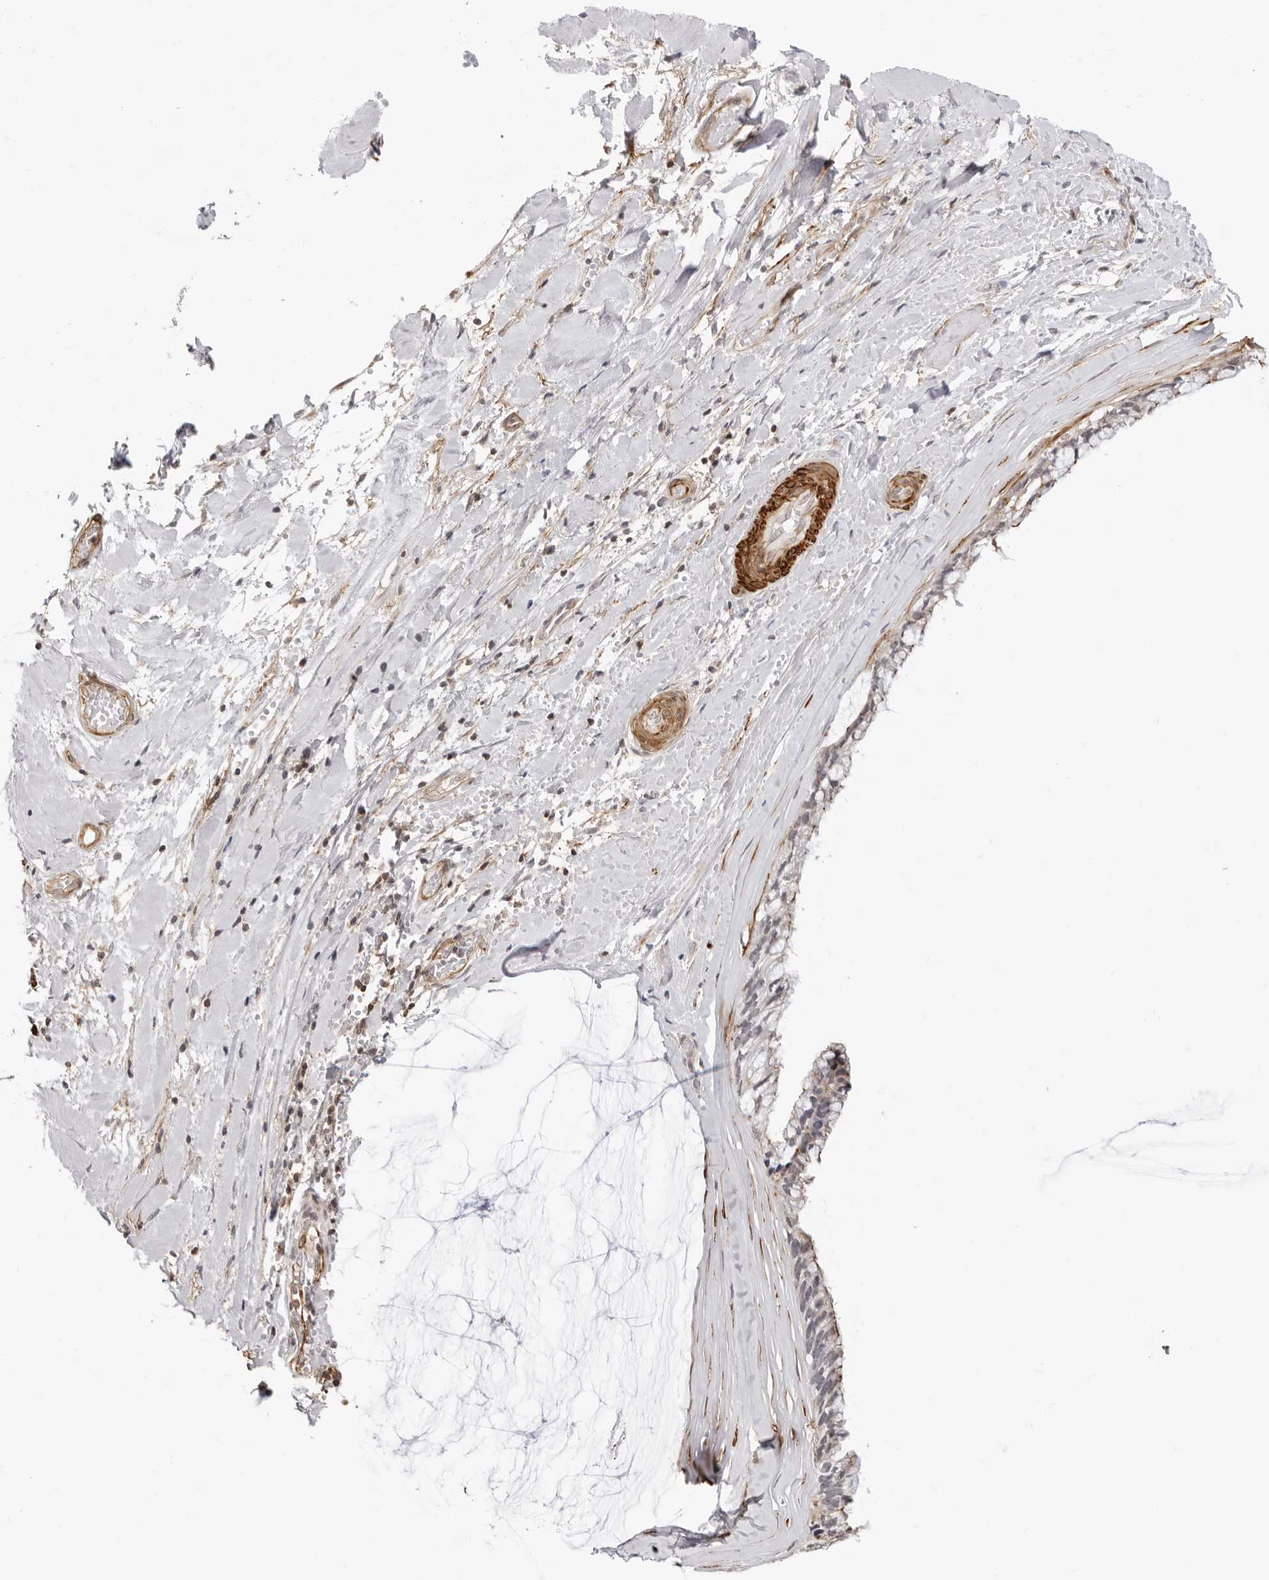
{"staining": {"intensity": "weak", "quantity": "<25%", "location": "cytoplasmic/membranous"}, "tissue": "ovarian cancer", "cell_type": "Tumor cells", "image_type": "cancer", "snomed": [{"axis": "morphology", "description": "Cystadenocarcinoma, mucinous, NOS"}, {"axis": "topography", "description": "Ovary"}], "caption": "Tumor cells are negative for brown protein staining in ovarian mucinous cystadenocarcinoma.", "gene": "UNK", "patient": {"sex": "female", "age": 39}}